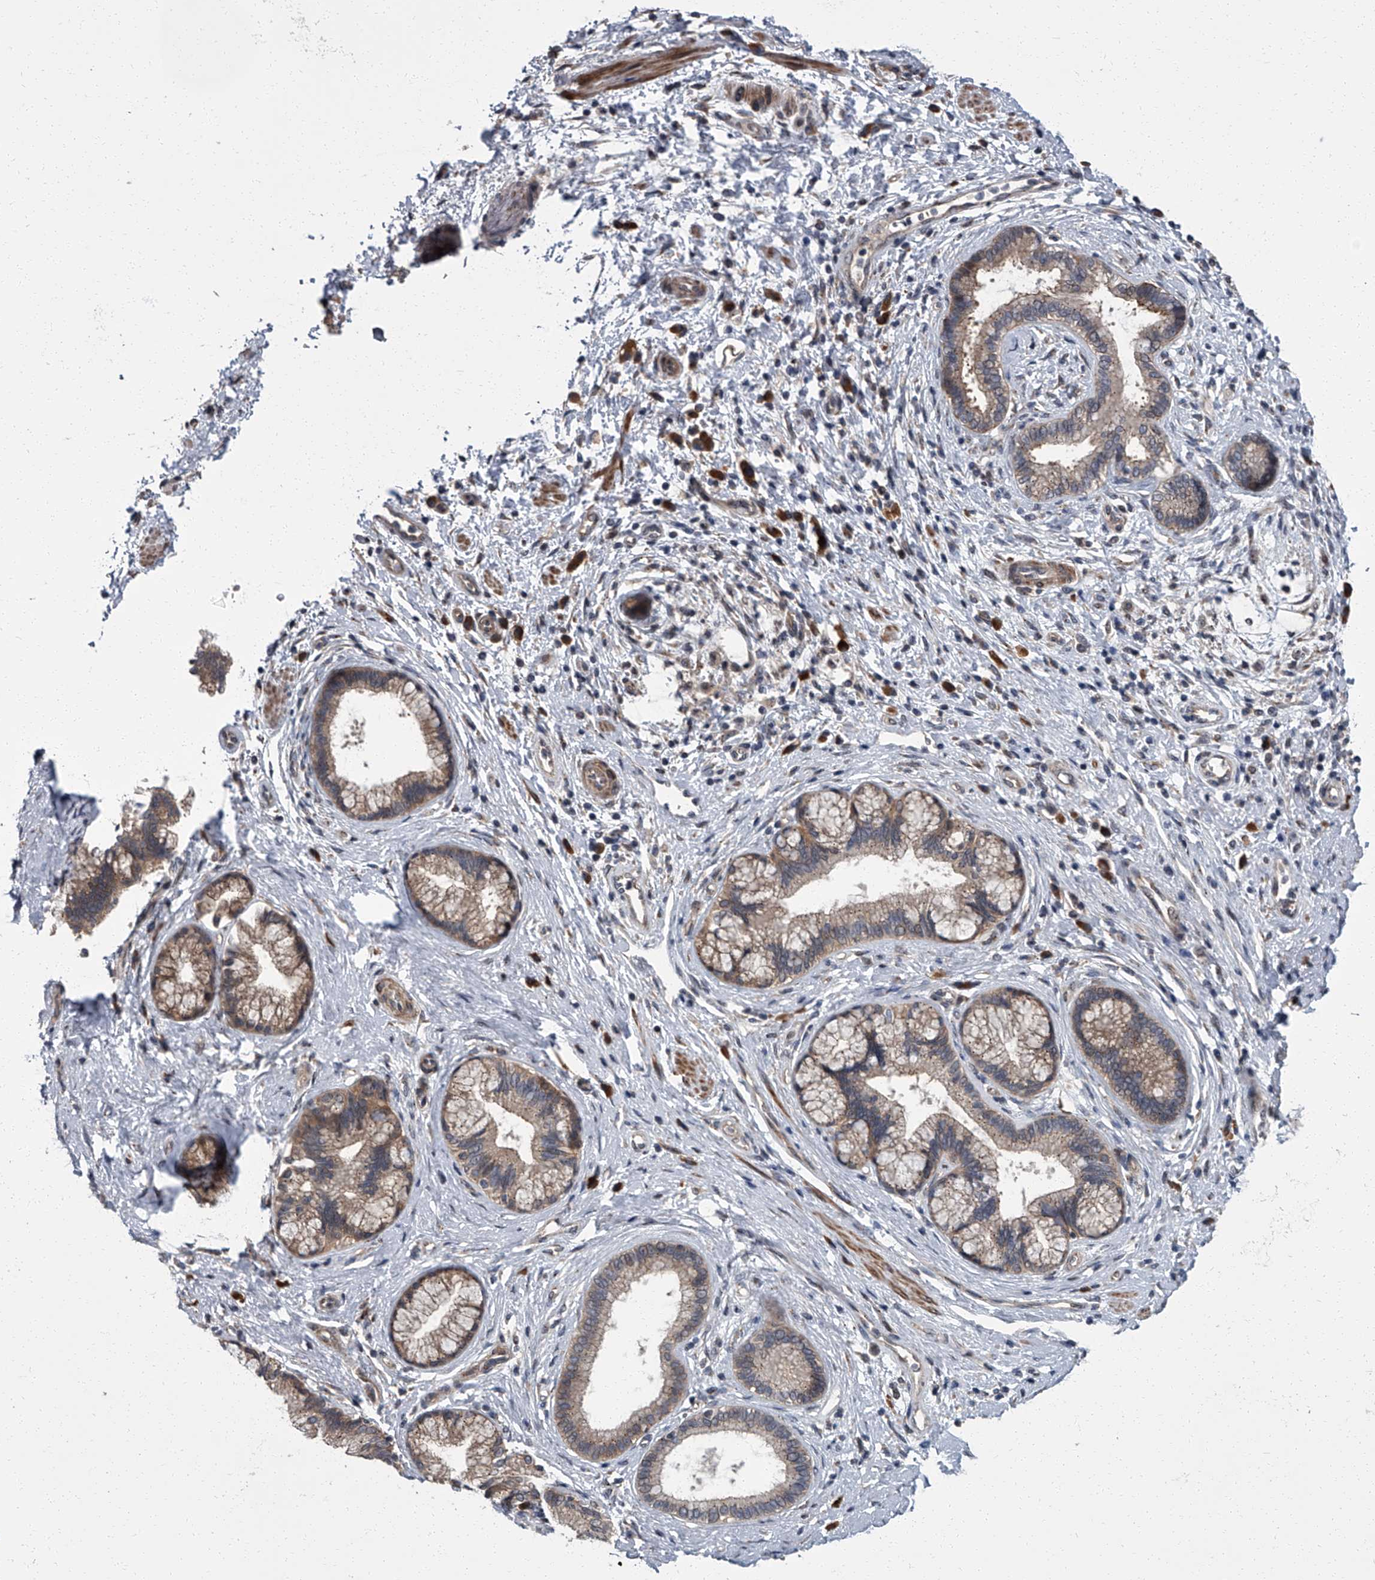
{"staining": {"intensity": "weak", "quantity": "25%-75%", "location": "cytoplasmic/membranous"}, "tissue": "pancreatic cancer", "cell_type": "Tumor cells", "image_type": "cancer", "snomed": [{"axis": "morphology", "description": "Adenocarcinoma, NOS"}, {"axis": "topography", "description": "Pancreas"}], "caption": "This photomicrograph reveals adenocarcinoma (pancreatic) stained with immunohistochemistry (IHC) to label a protein in brown. The cytoplasmic/membranous of tumor cells show weak positivity for the protein. Nuclei are counter-stained blue.", "gene": "ZNF274", "patient": {"sex": "female", "age": 73}}